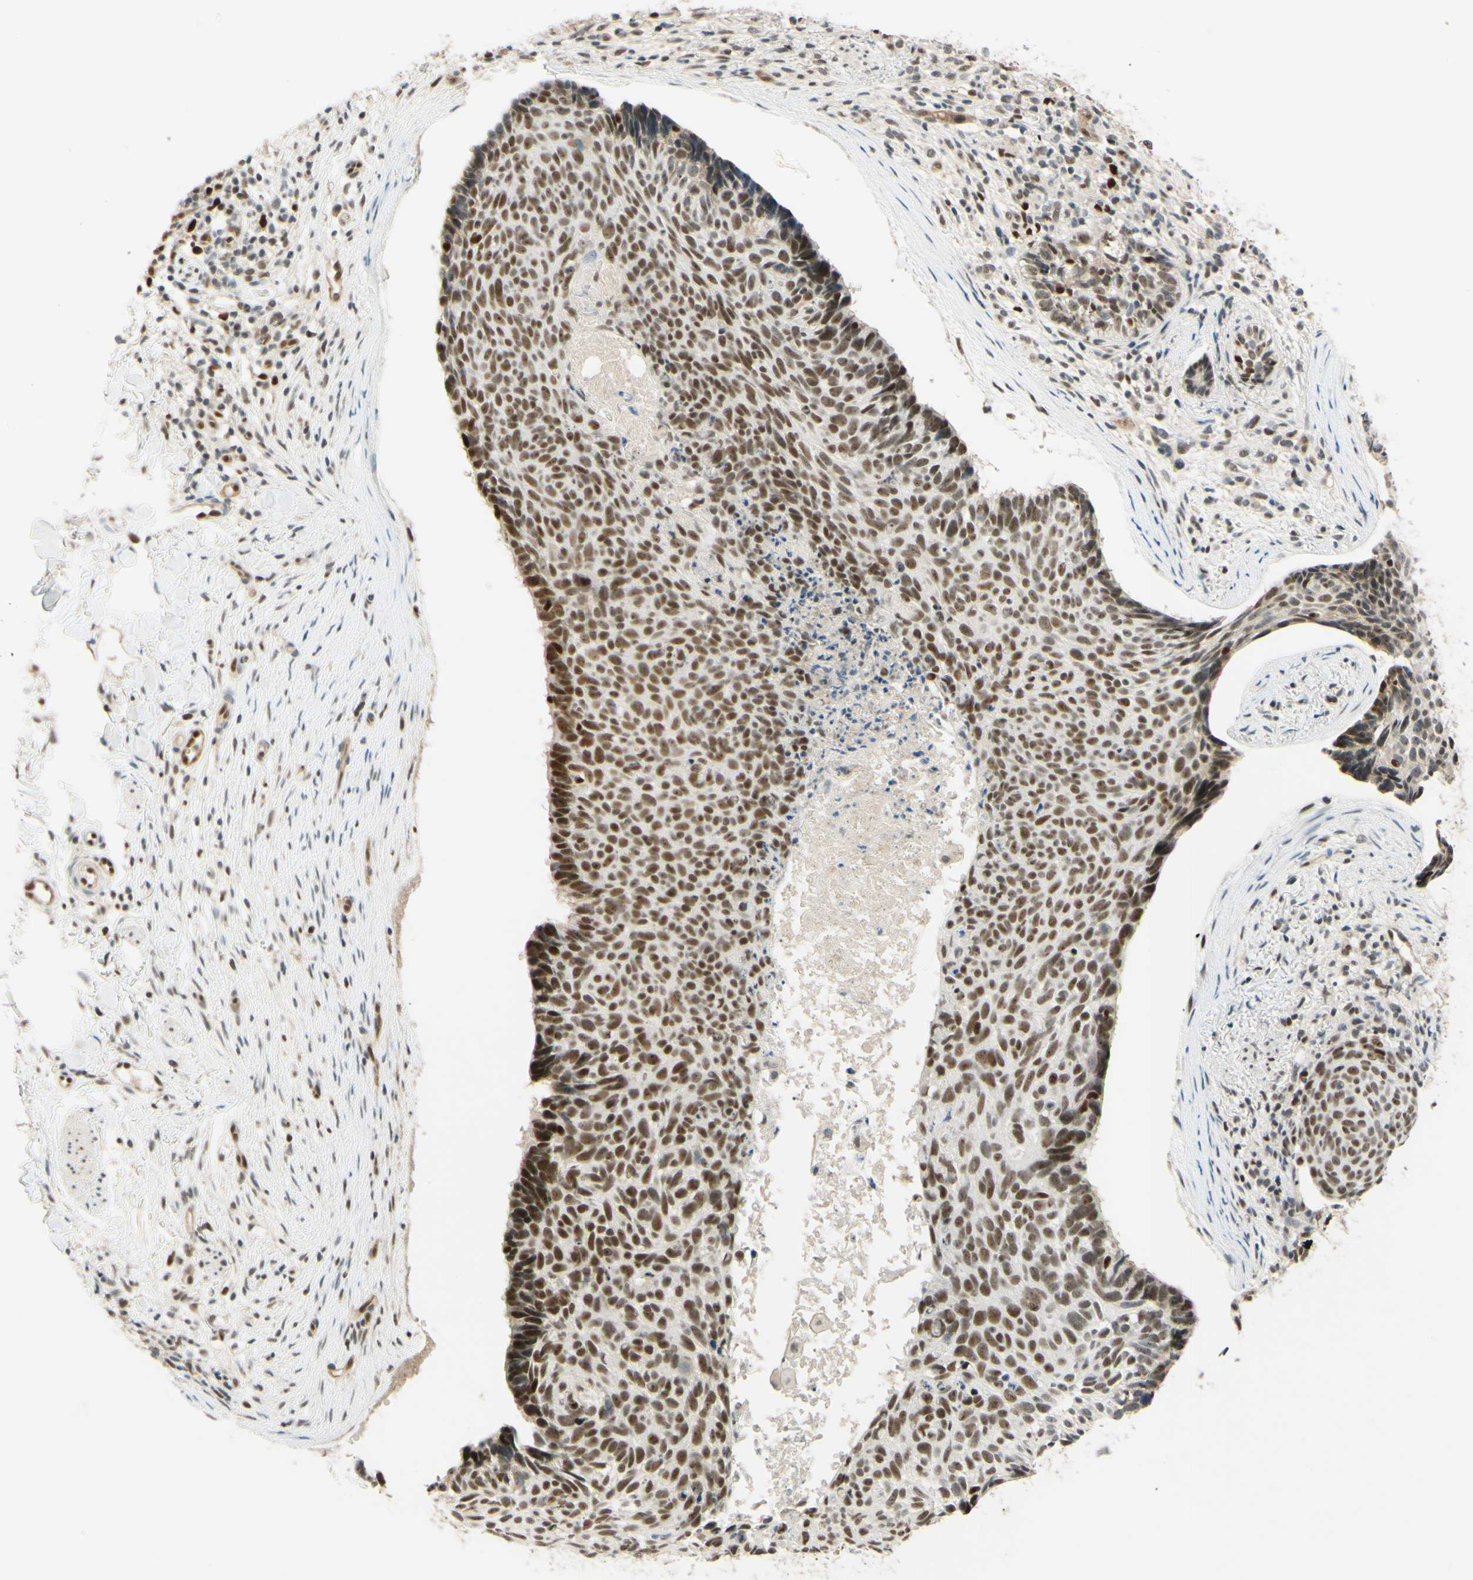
{"staining": {"intensity": "strong", "quantity": ">75%", "location": "nuclear"}, "tissue": "skin cancer", "cell_type": "Tumor cells", "image_type": "cancer", "snomed": [{"axis": "morphology", "description": "Normal tissue, NOS"}, {"axis": "morphology", "description": "Basal cell carcinoma"}, {"axis": "topography", "description": "Skin"}], "caption": "High-power microscopy captured an immunohistochemistry (IHC) image of skin cancer, revealing strong nuclear expression in about >75% of tumor cells. The protein of interest is shown in brown color, while the nuclei are stained blue.", "gene": "POLB", "patient": {"sex": "female", "age": 56}}